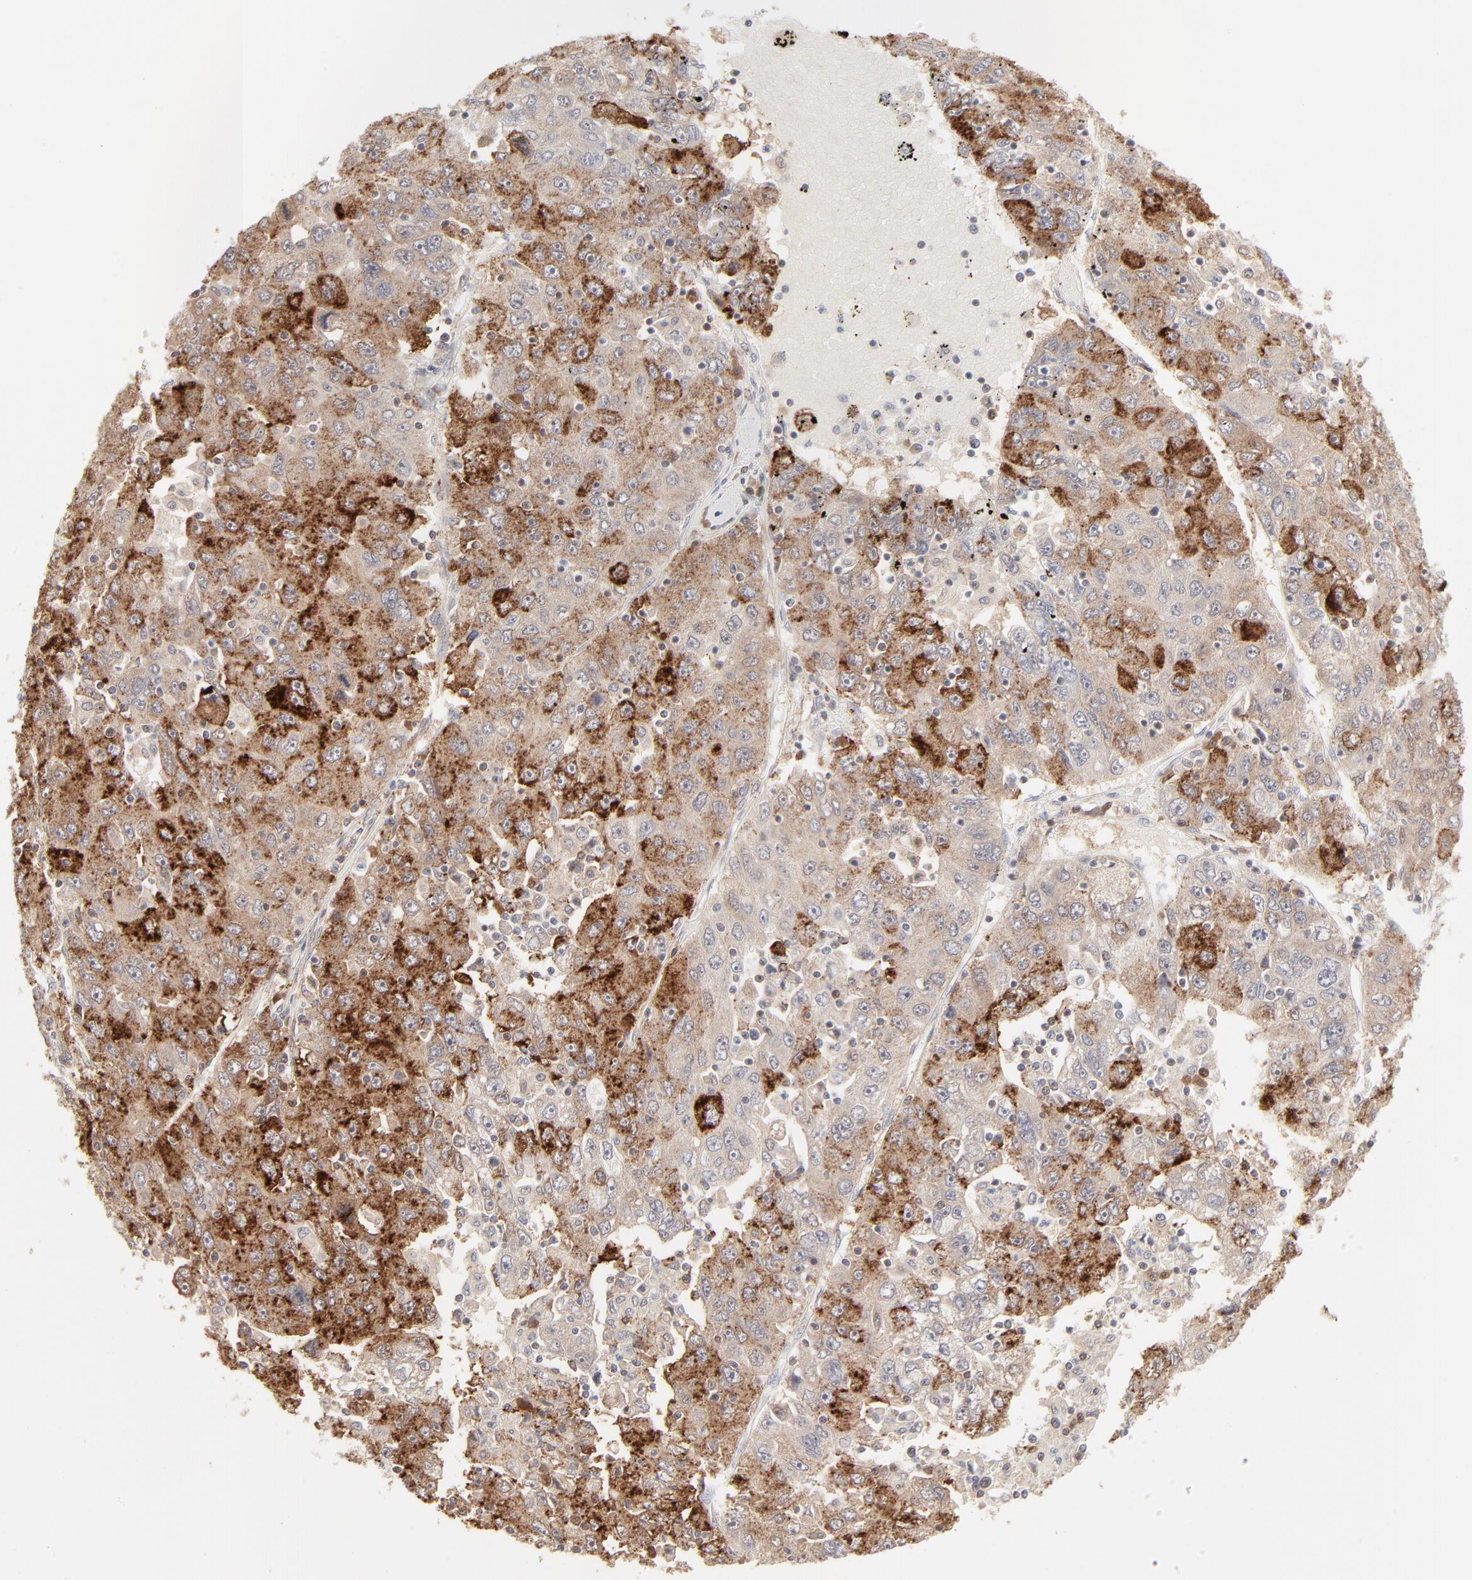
{"staining": {"intensity": "strong", "quantity": "<25%", "location": "cytoplasmic/membranous"}, "tissue": "liver cancer", "cell_type": "Tumor cells", "image_type": "cancer", "snomed": [{"axis": "morphology", "description": "Carcinoma, Hepatocellular, NOS"}, {"axis": "topography", "description": "Liver"}], "caption": "Brown immunohistochemical staining in human hepatocellular carcinoma (liver) reveals strong cytoplasmic/membranous expression in about <25% of tumor cells.", "gene": "CDK6", "patient": {"sex": "male", "age": 49}}